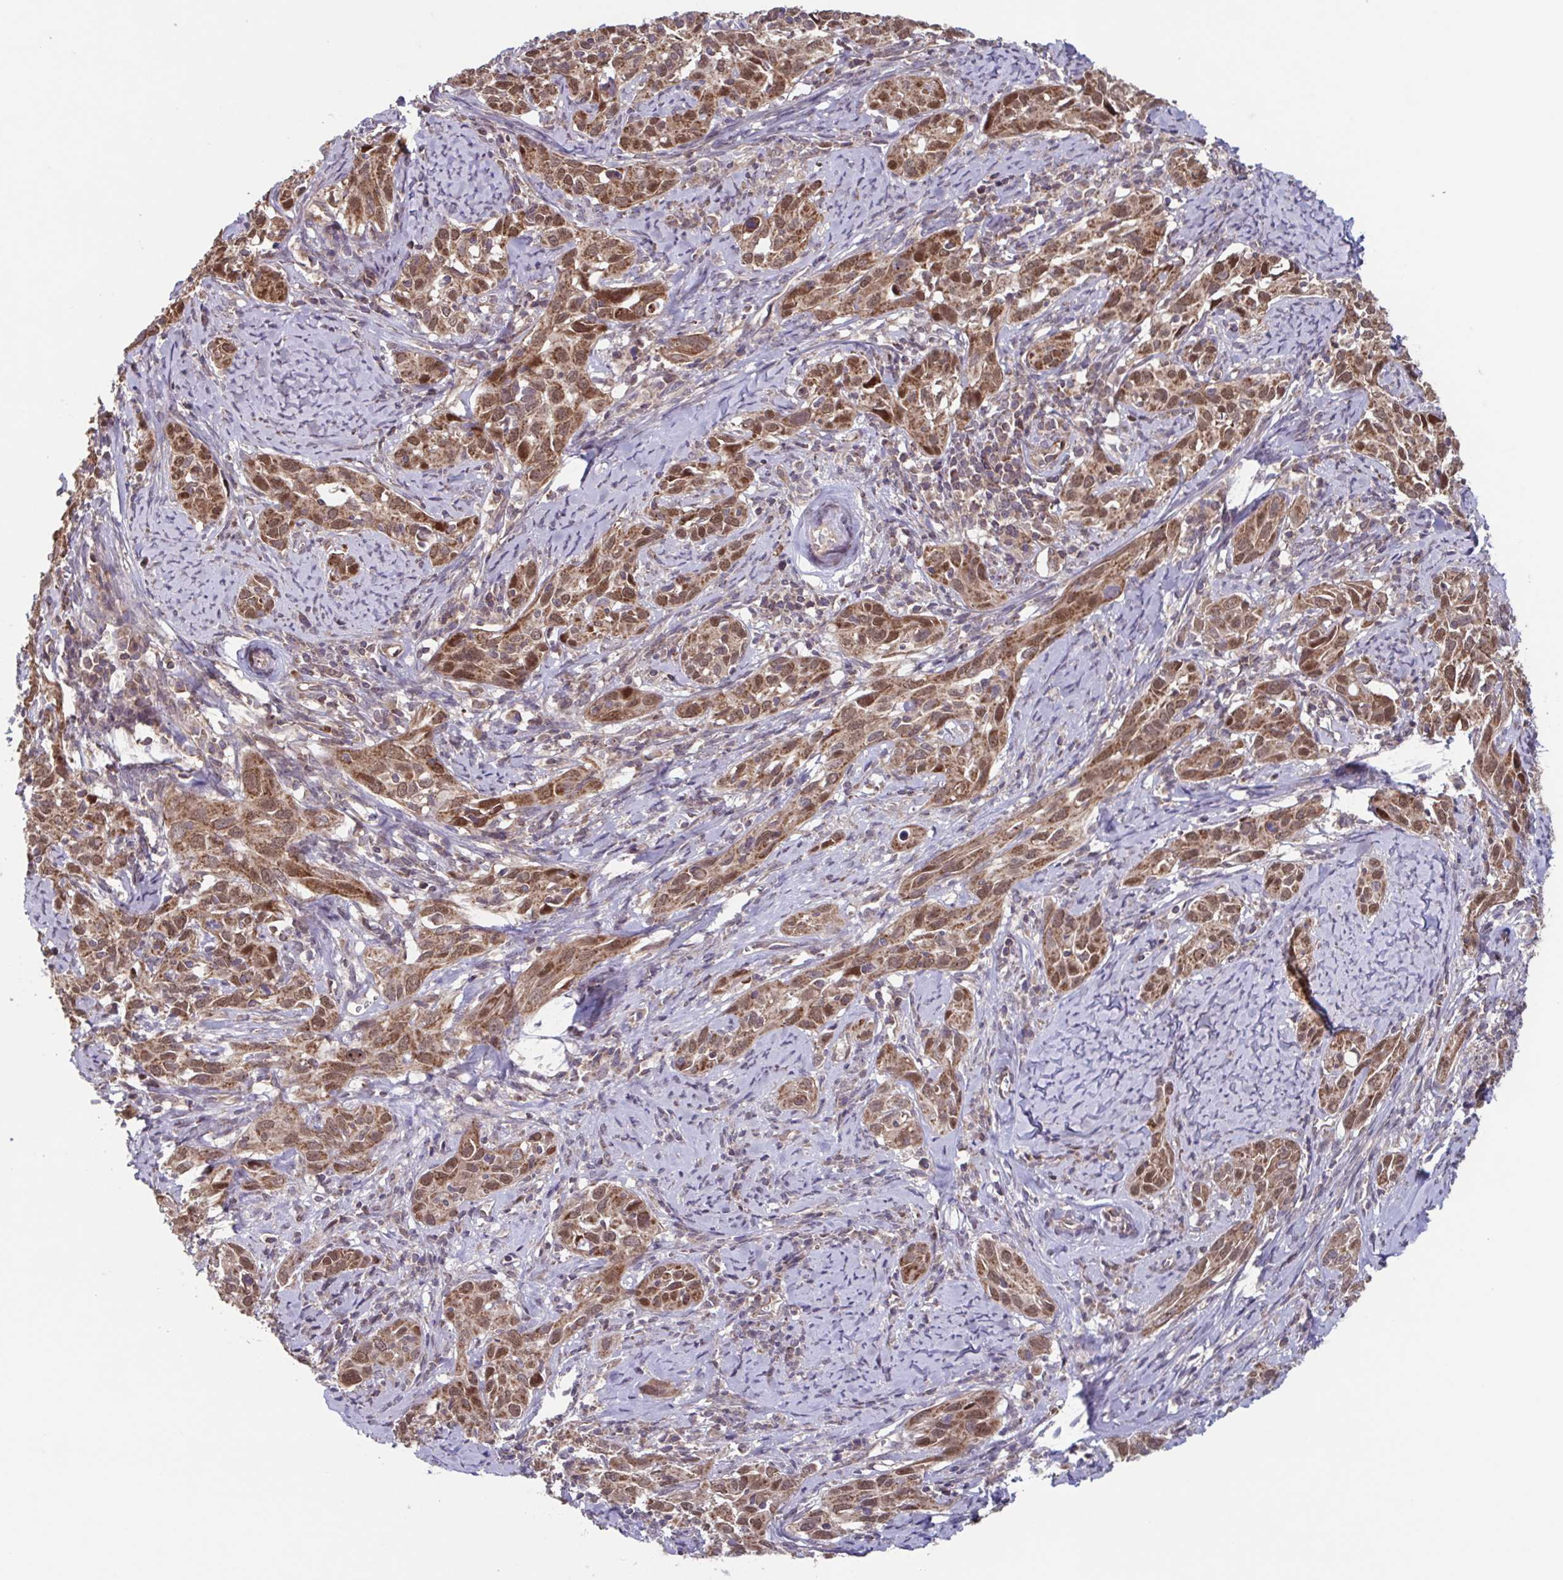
{"staining": {"intensity": "moderate", "quantity": ">75%", "location": "cytoplasmic/membranous,nuclear"}, "tissue": "cervical cancer", "cell_type": "Tumor cells", "image_type": "cancer", "snomed": [{"axis": "morphology", "description": "Squamous cell carcinoma, NOS"}, {"axis": "topography", "description": "Cervix"}], "caption": "Squamous cell carcinoma (cervical) stained with a brown dye demonstrates moderate cytoplasmic/membranous and nuclear positive expression in about >75% of tumor cells.", "gene": "TTC19", "patient": {"sex": "female", "age": 51}}